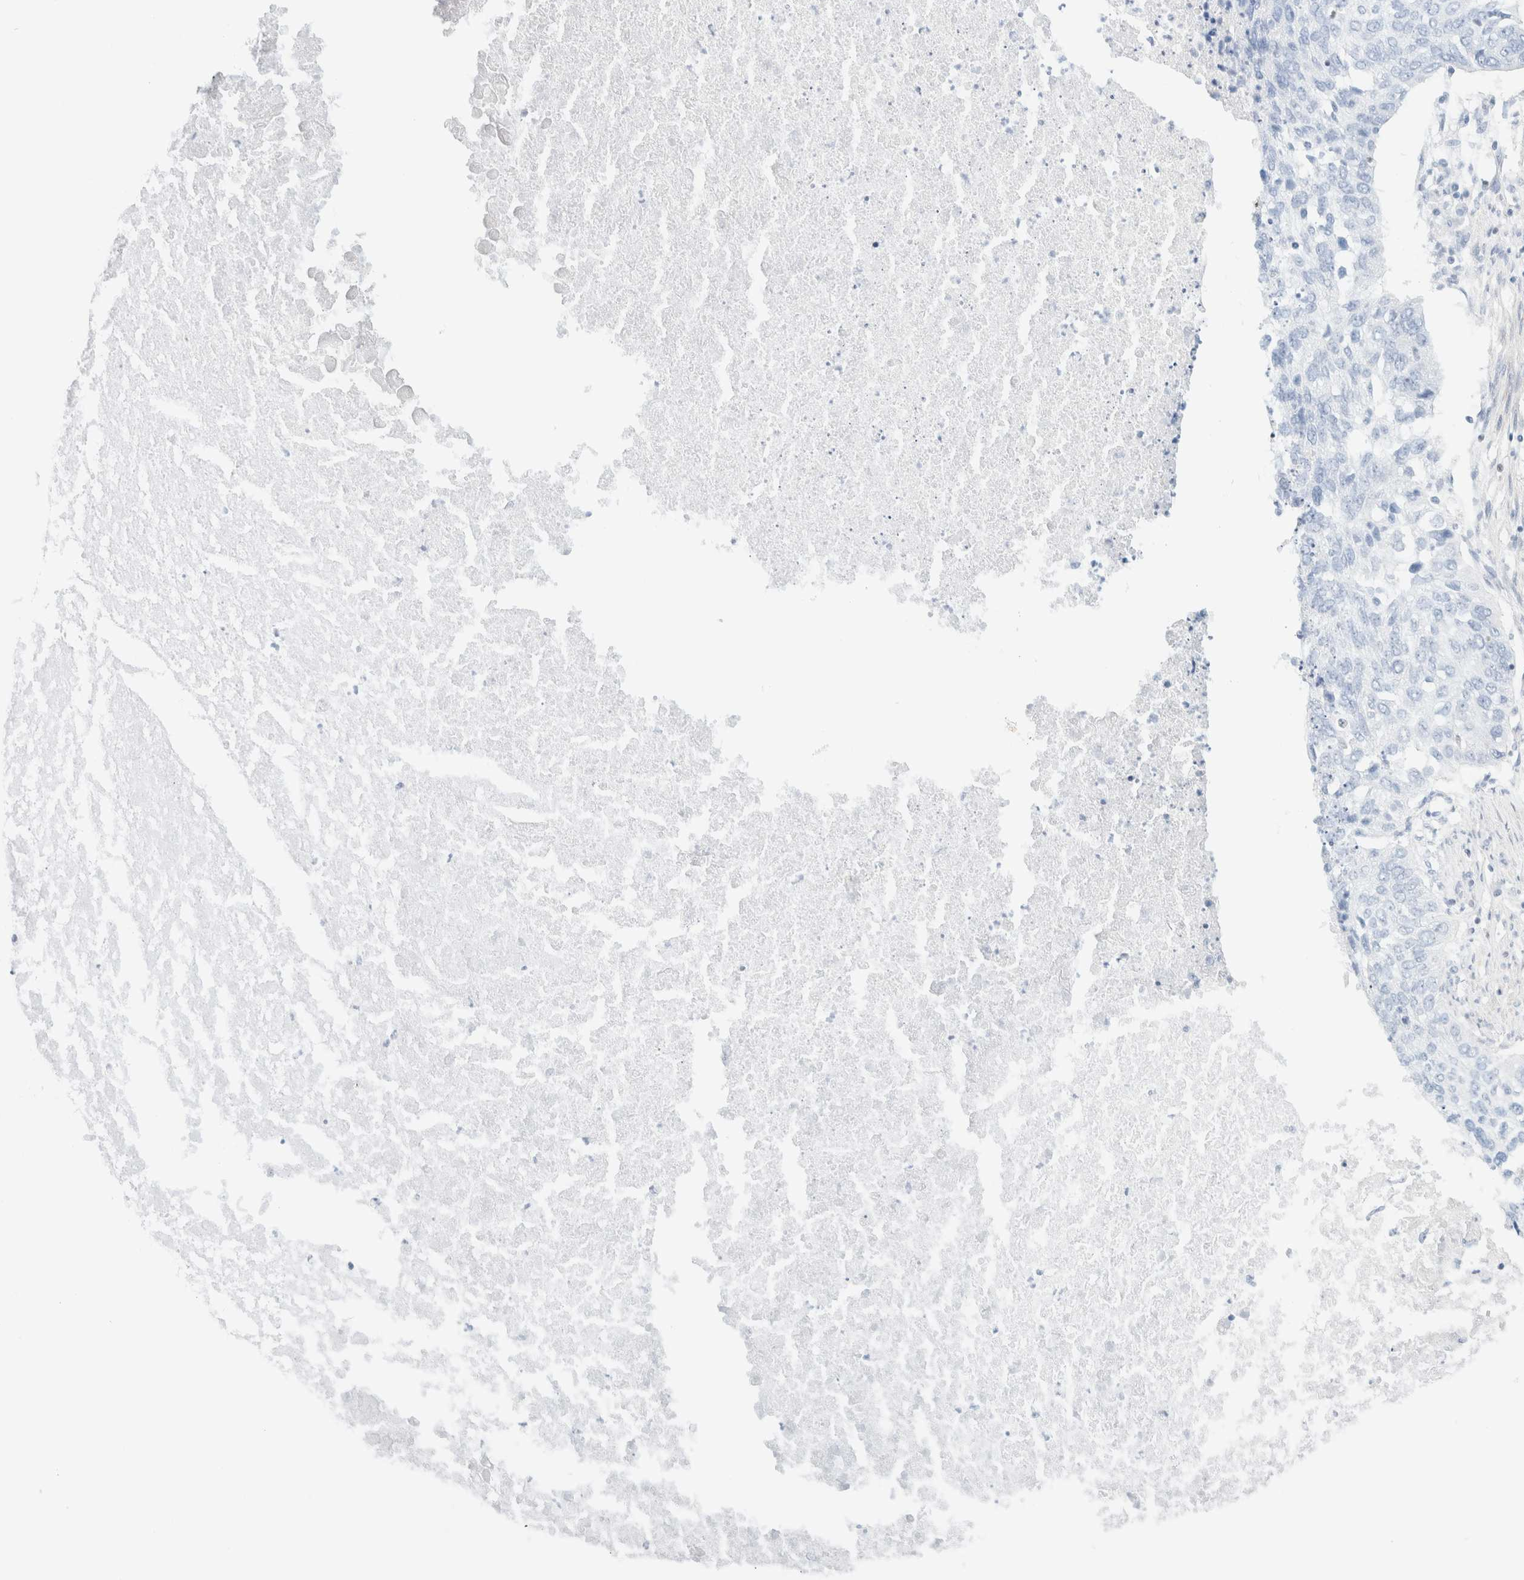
{"staining": {"intensity": "negative", "quantity": "none", "location": "none"}, "tissue": "lung cancer", "cell_type": "Tumor cells", "image_type": "cancer", "snomed": [{"axis": "morphology", "description": "Squamous cell carcinoma, NOS"}, {"axis": "topography", "description": "Lung"}], "caption": "This is an IHC micrograph of lung cancer (squamous cell carcinoma). There is no staining in tumor cells.", "gene": "IKZF3", "patient": {"sex": "female", "age": 63}}